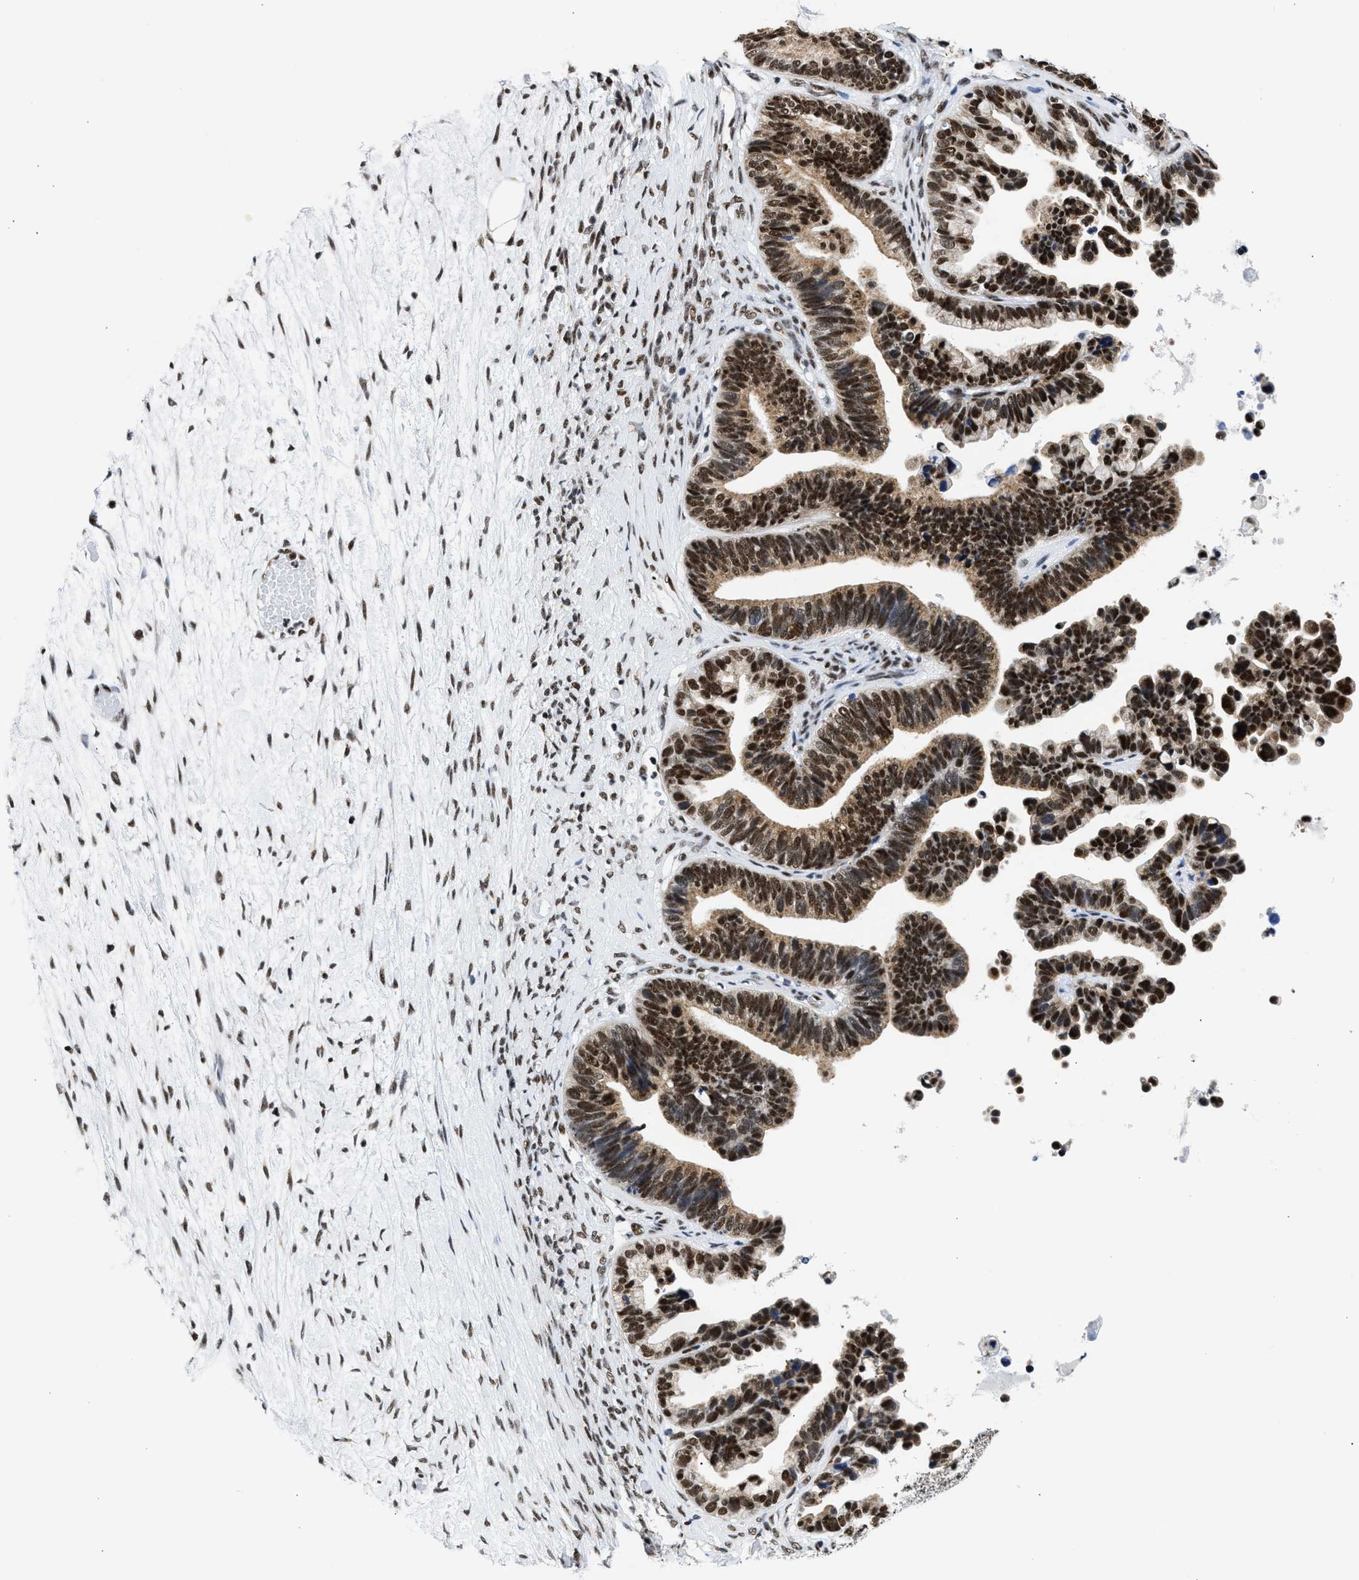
{"staining": {"intensity": "strong", "quantity": ">75%", "location": "nuclear"}, "tissue": "ovarian cancer", "cell_type": "Tumor cells", "image_type": "cancer", "snomed": [{"axis": "morphology", "description": "Cystadenocarcinoma, serous, NOS"}, {"axis": "topography", "description": "Ovary"}], "caption": "The histopathology image displays a brown stain indicating the presence of a protein in the nuclear of tumor cells in serous cystadenocarcinoma (ovarian). The staining was performed using DAB to visualize the protein expression in brown, while the nuclei were stained in blue with hematoxylin (Magnification: 20x).", "gene": "RBM8A", "patient": {"sex": "female", "age": 56}}